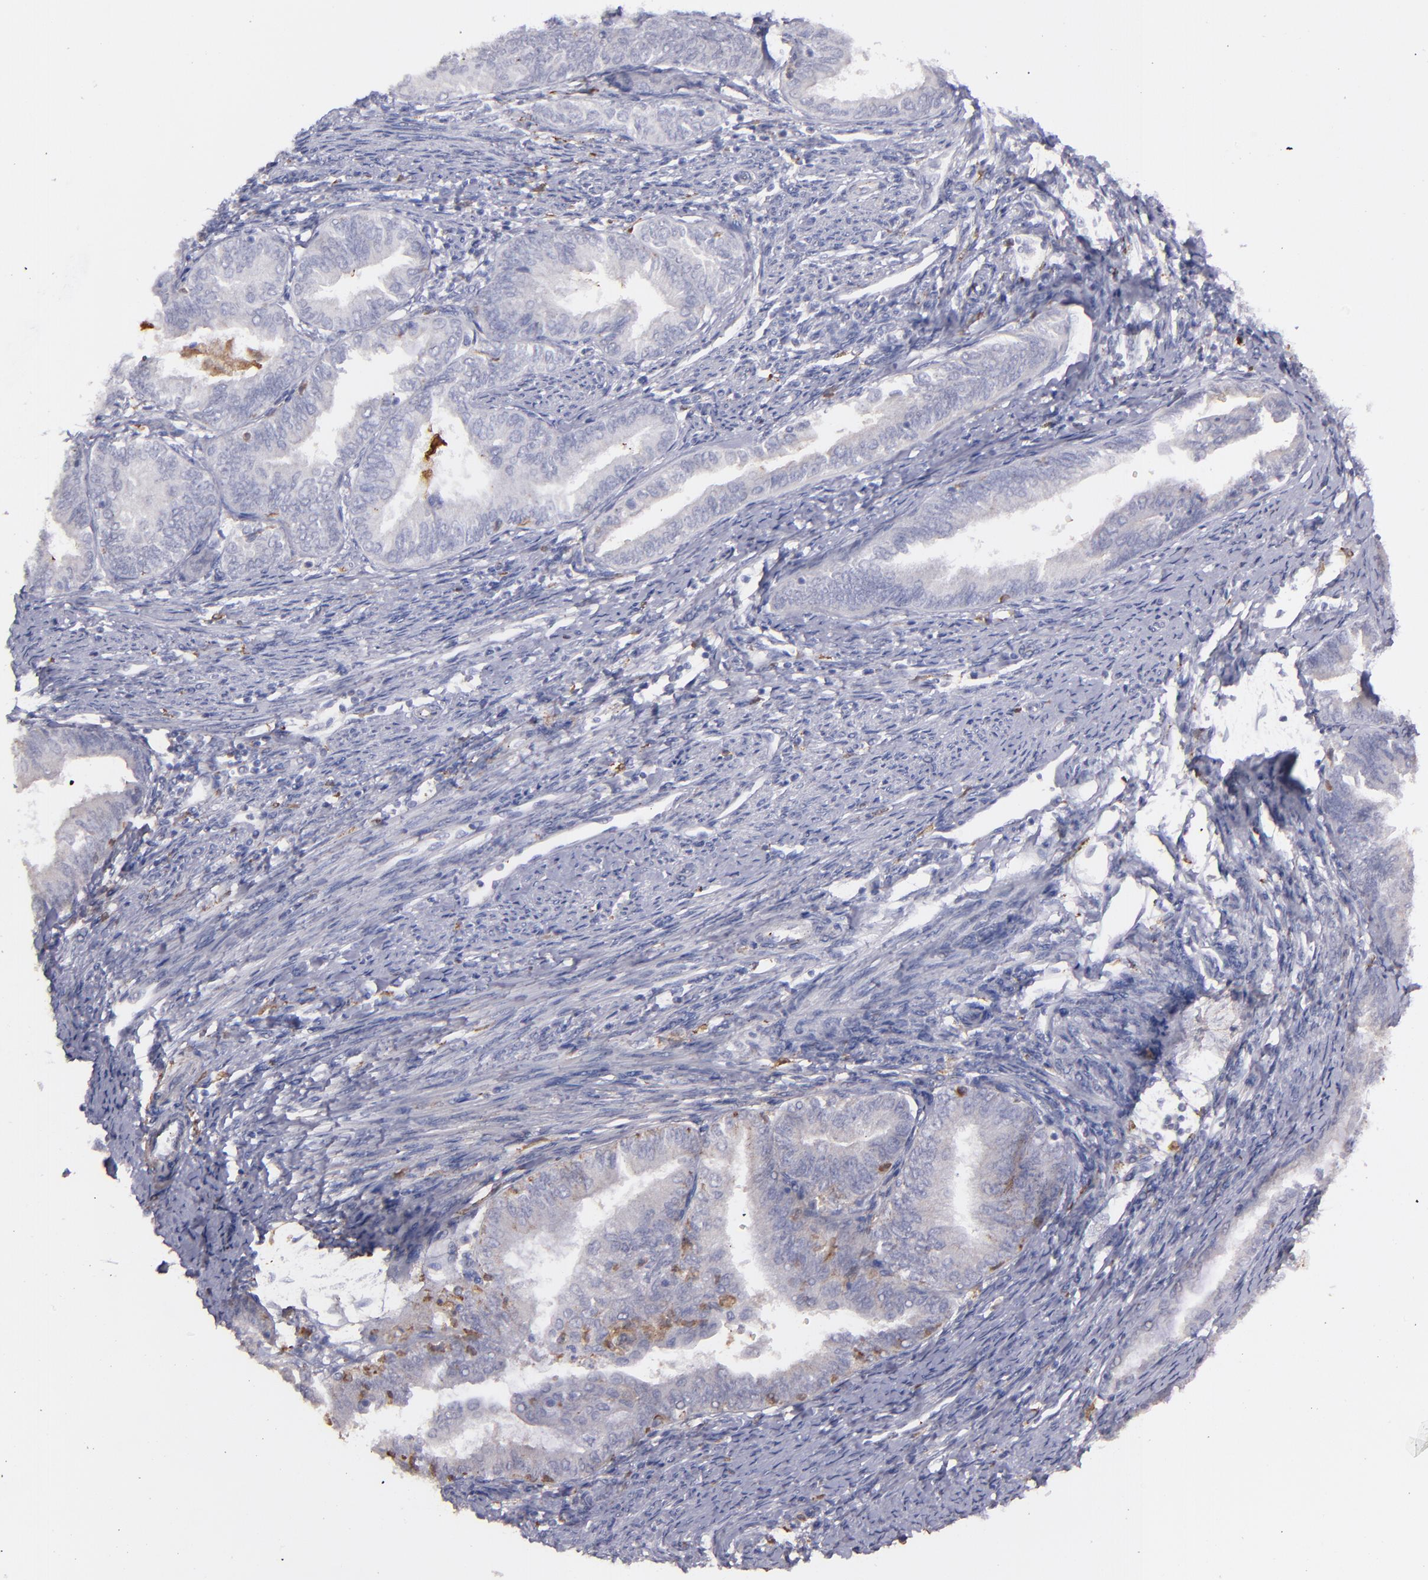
{"staining": {"intensity": "negative", "quantity": "none", "location": "none"}, "tissue": "endometrial cancer", "cell_type": "Tumor cells", "image_type": "cancer", "snomed": [{"axis": "morphology", "description": "Adenocarcinoma, NOS"}, {"axis": "topography", "description": "Endometrium"}], "caption": "Tumor cells show no significant expression in endometrial adenocarcinoma. (DAB immunohistochemistry with hematoxylin counter stain).", "gene": "C1QA", "patient": {"sex": "female", "age": 66}}